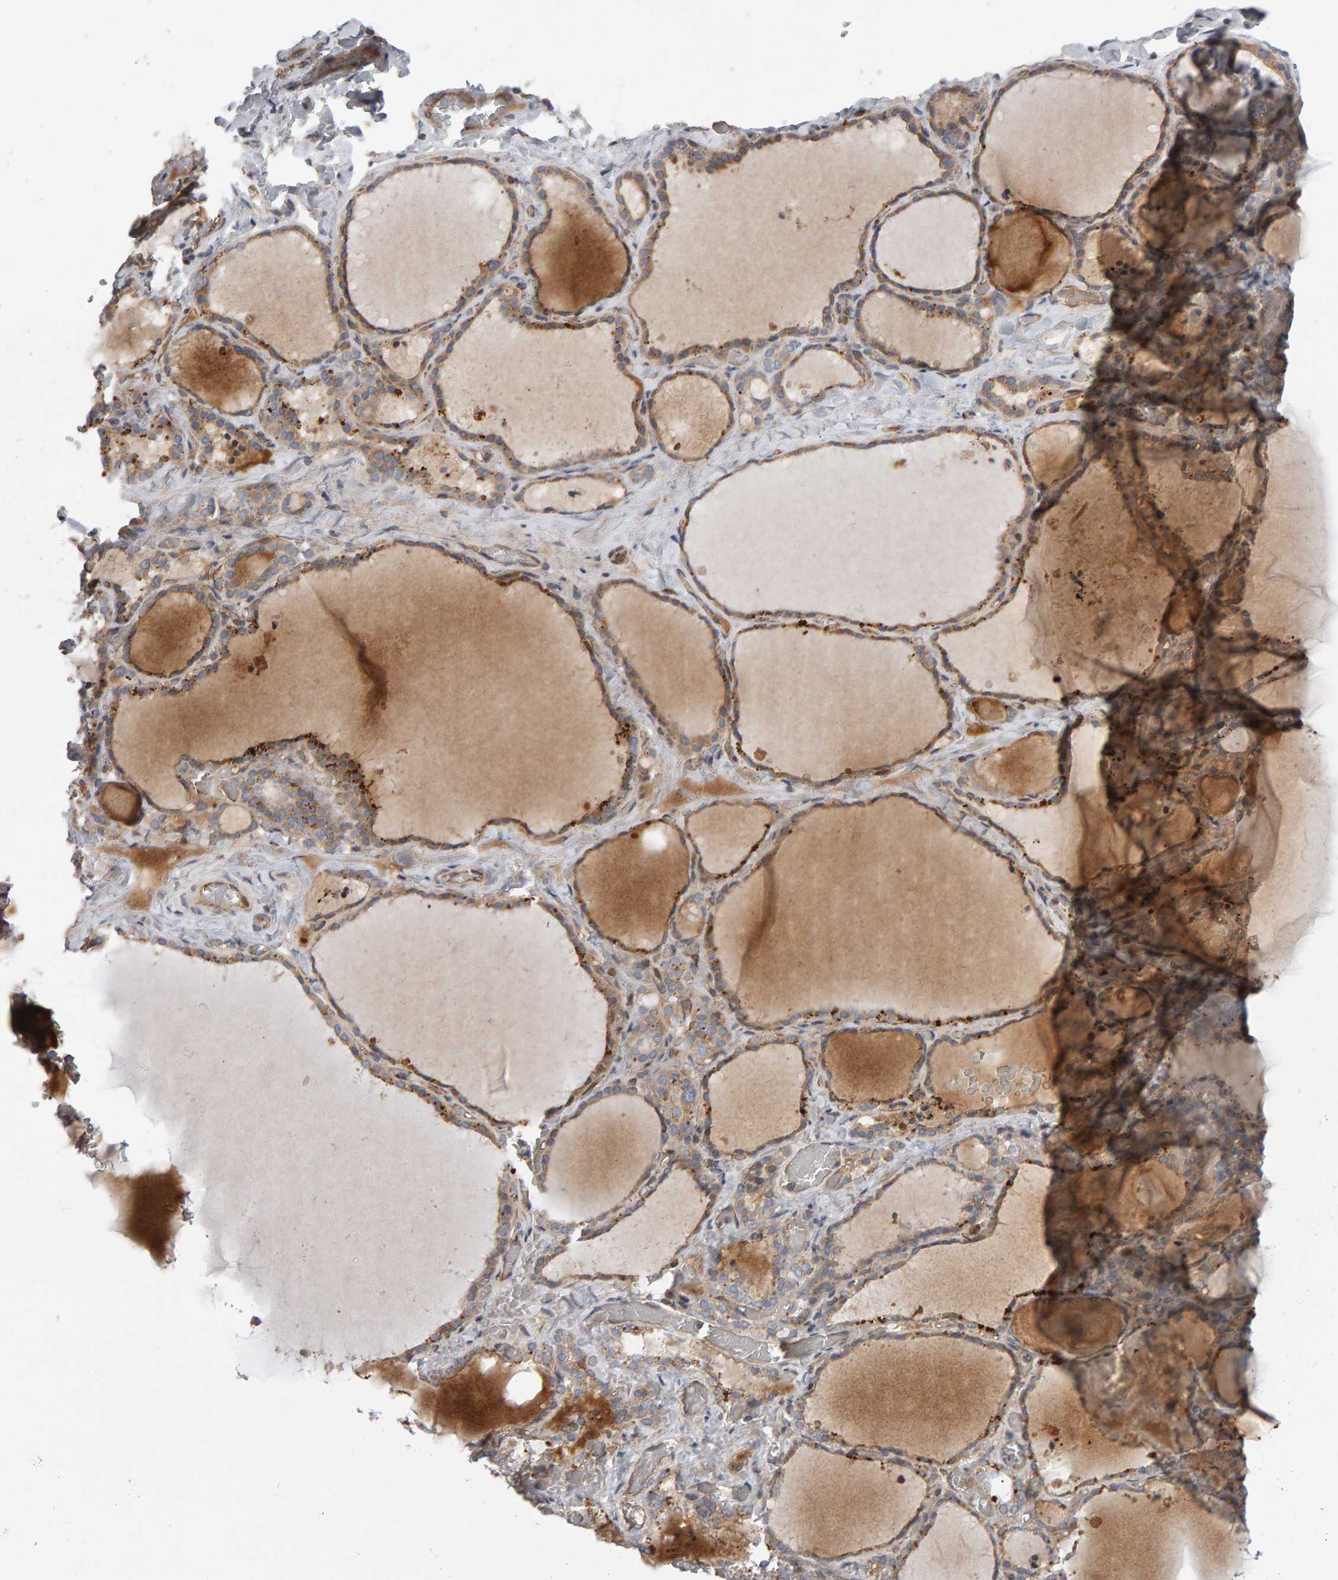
{"staining": {"intensity": "moderate", "quantity": ">75%", "location": "cytoplasmic/membranous"}, "tissue": "thyroid gland", "cell_type": "Glandular cells", "image_type": "normal", "snomed": [{"axis": "morphology", "description": "Normal tissue, NOS"}, {"axis": "topography", "description": "Thyroid gland"}], "caption": "A brown stain shows moderate cytoplasmic/membranous expression of a protein in glandular cells of benign human thyroid gland. (DAB = brown stain, brightfield microscopy at high magnification).", "gene": "C9orf72", "patient": {"sex": "female", "age": 22}}